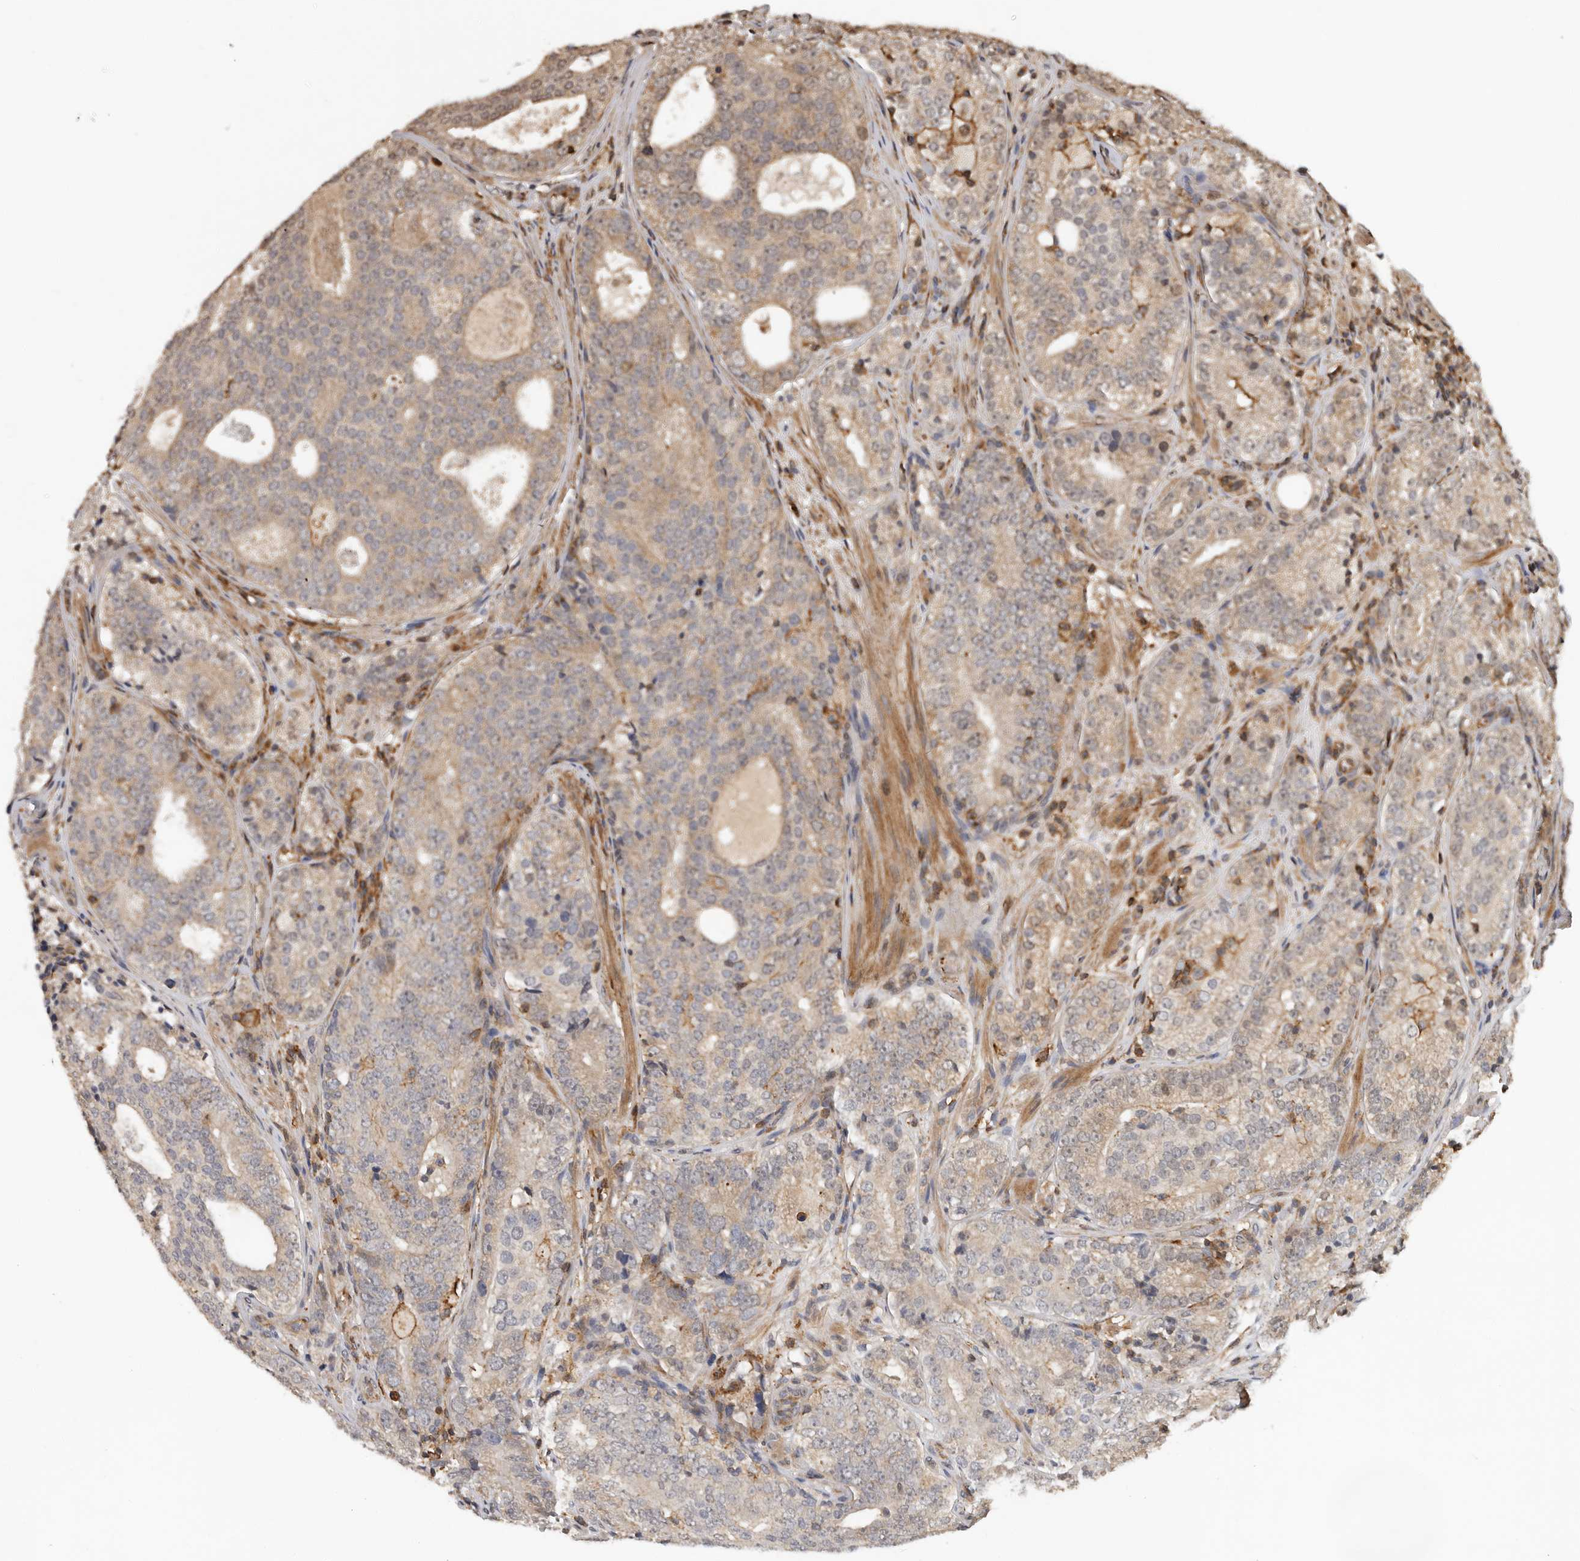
{"staining": {"intensity": "weak", "quantity": "25%-75%", "location": "cytoplasmic/membranous"}, "tissue": "prostate cancer", "cell_type": "Tumor cells", "image_type": "cancer", "snomed": [{"axis": "morphology", "description": "Adenocarcinoma, High grade"}, {"axis": "topography", "description": "Prostate"}], "caption": "A histopathology image showing weak cytoplasmic/membranous positivity in approximately 25%-75% of tumor cells in adenocarcinoma (high-grade) (prostate), as visualized by brown immunohistochemical staining.", "gene": "RNF157", "patient": {"sex": "male", "age": 56}}